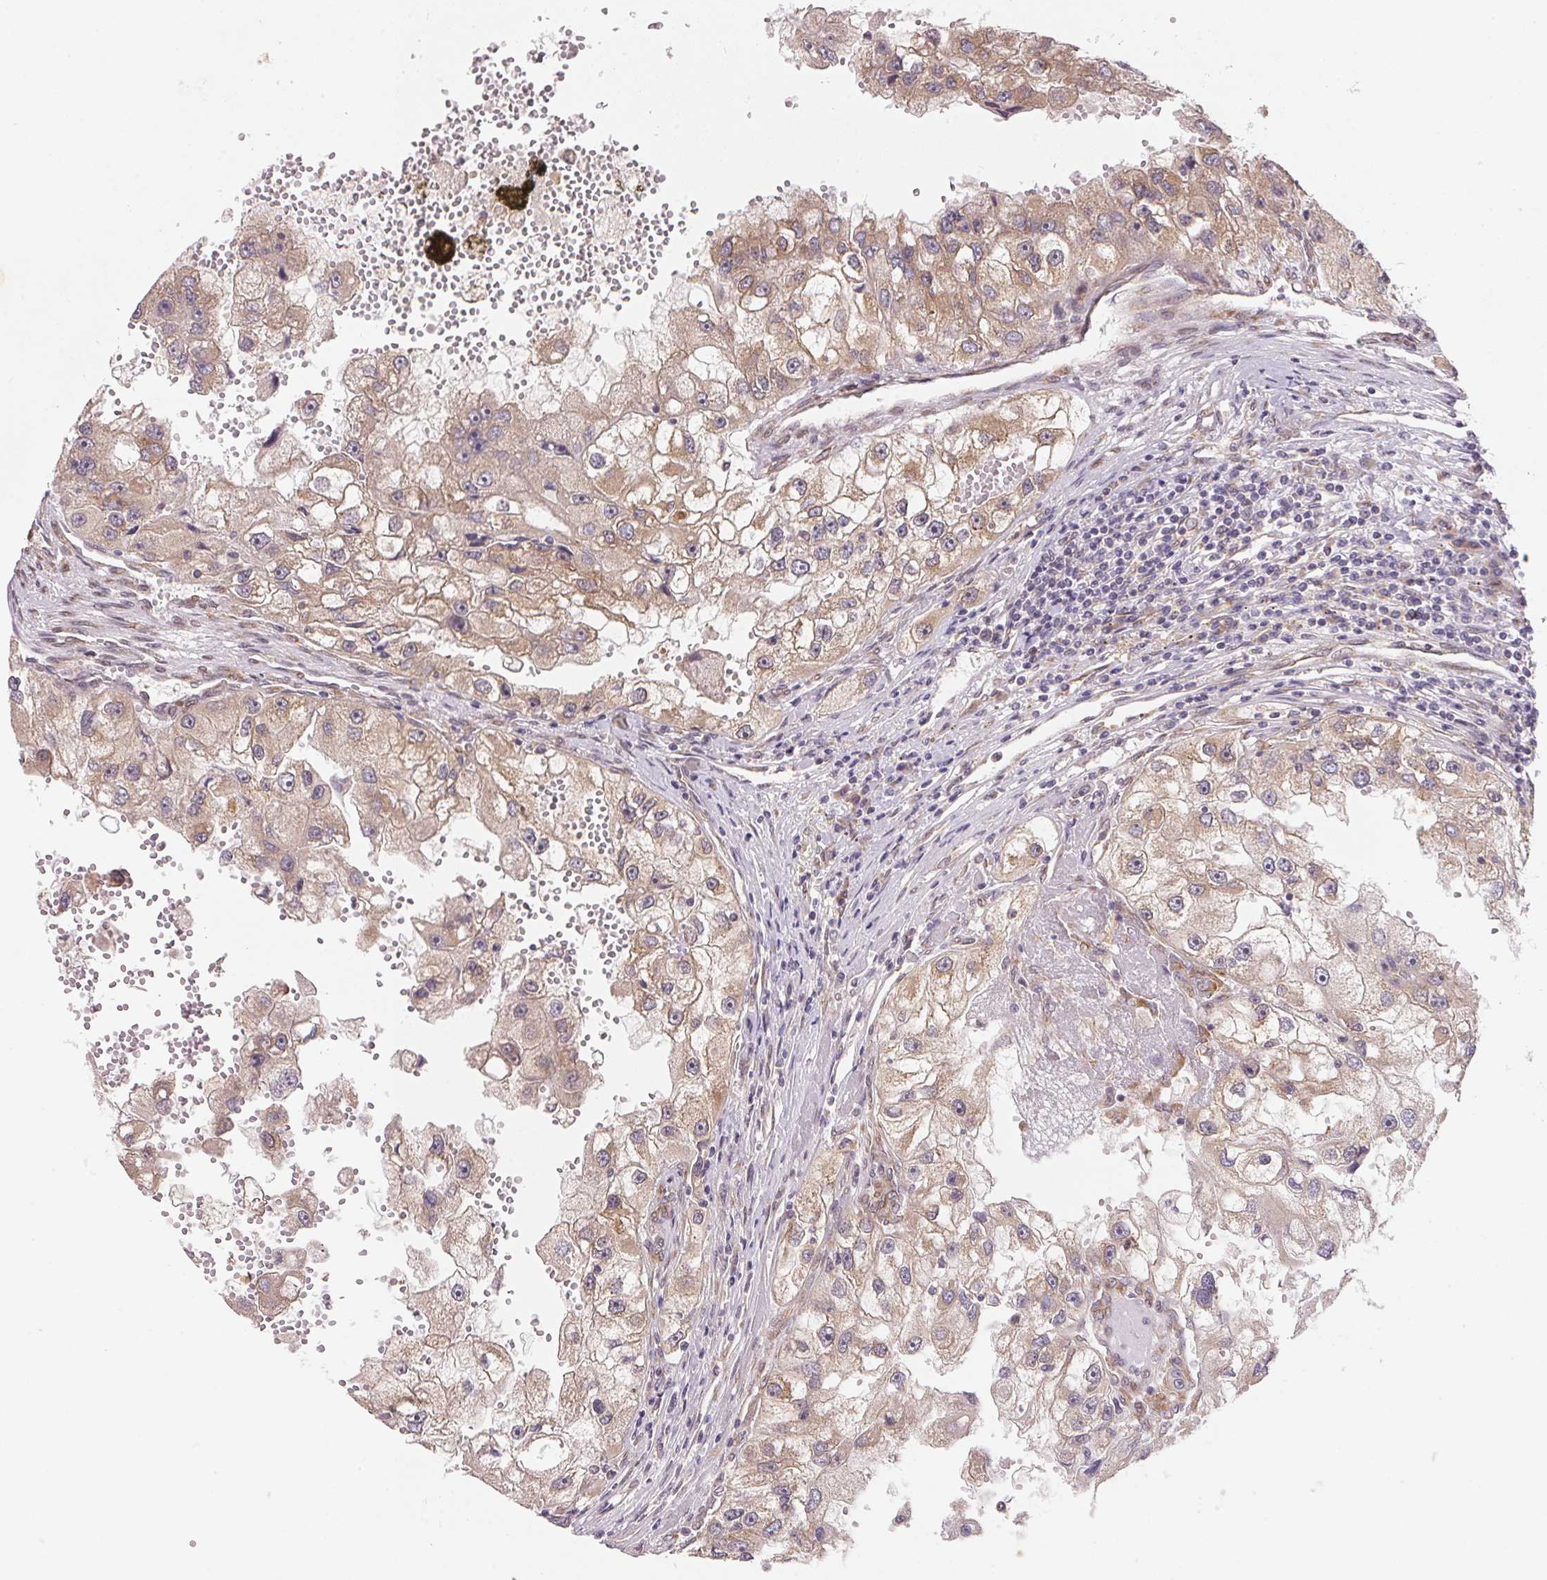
{"staining": {"intensity": "weak", "quantity": "25%-75%", "location": "cytoplasmic/membranous"}, "tissue": "renal cancer", "cell_type": "Tumor cells", "image_type": "cancer", "snomed": [{"axis": "morphology", "description": "Adenocarcinoma, NOS"}, {"axis": "topography", "description": "Kidney"}], "caption": "Immunohistochemical staining of human adenocarcinoma (renal) displays low levels of weak cytoplasmic/membranous protein expression in approximately 25%-75% of tumor cells.", "gene": "EI24", "patient": {"sex": "male", "age": 63}}